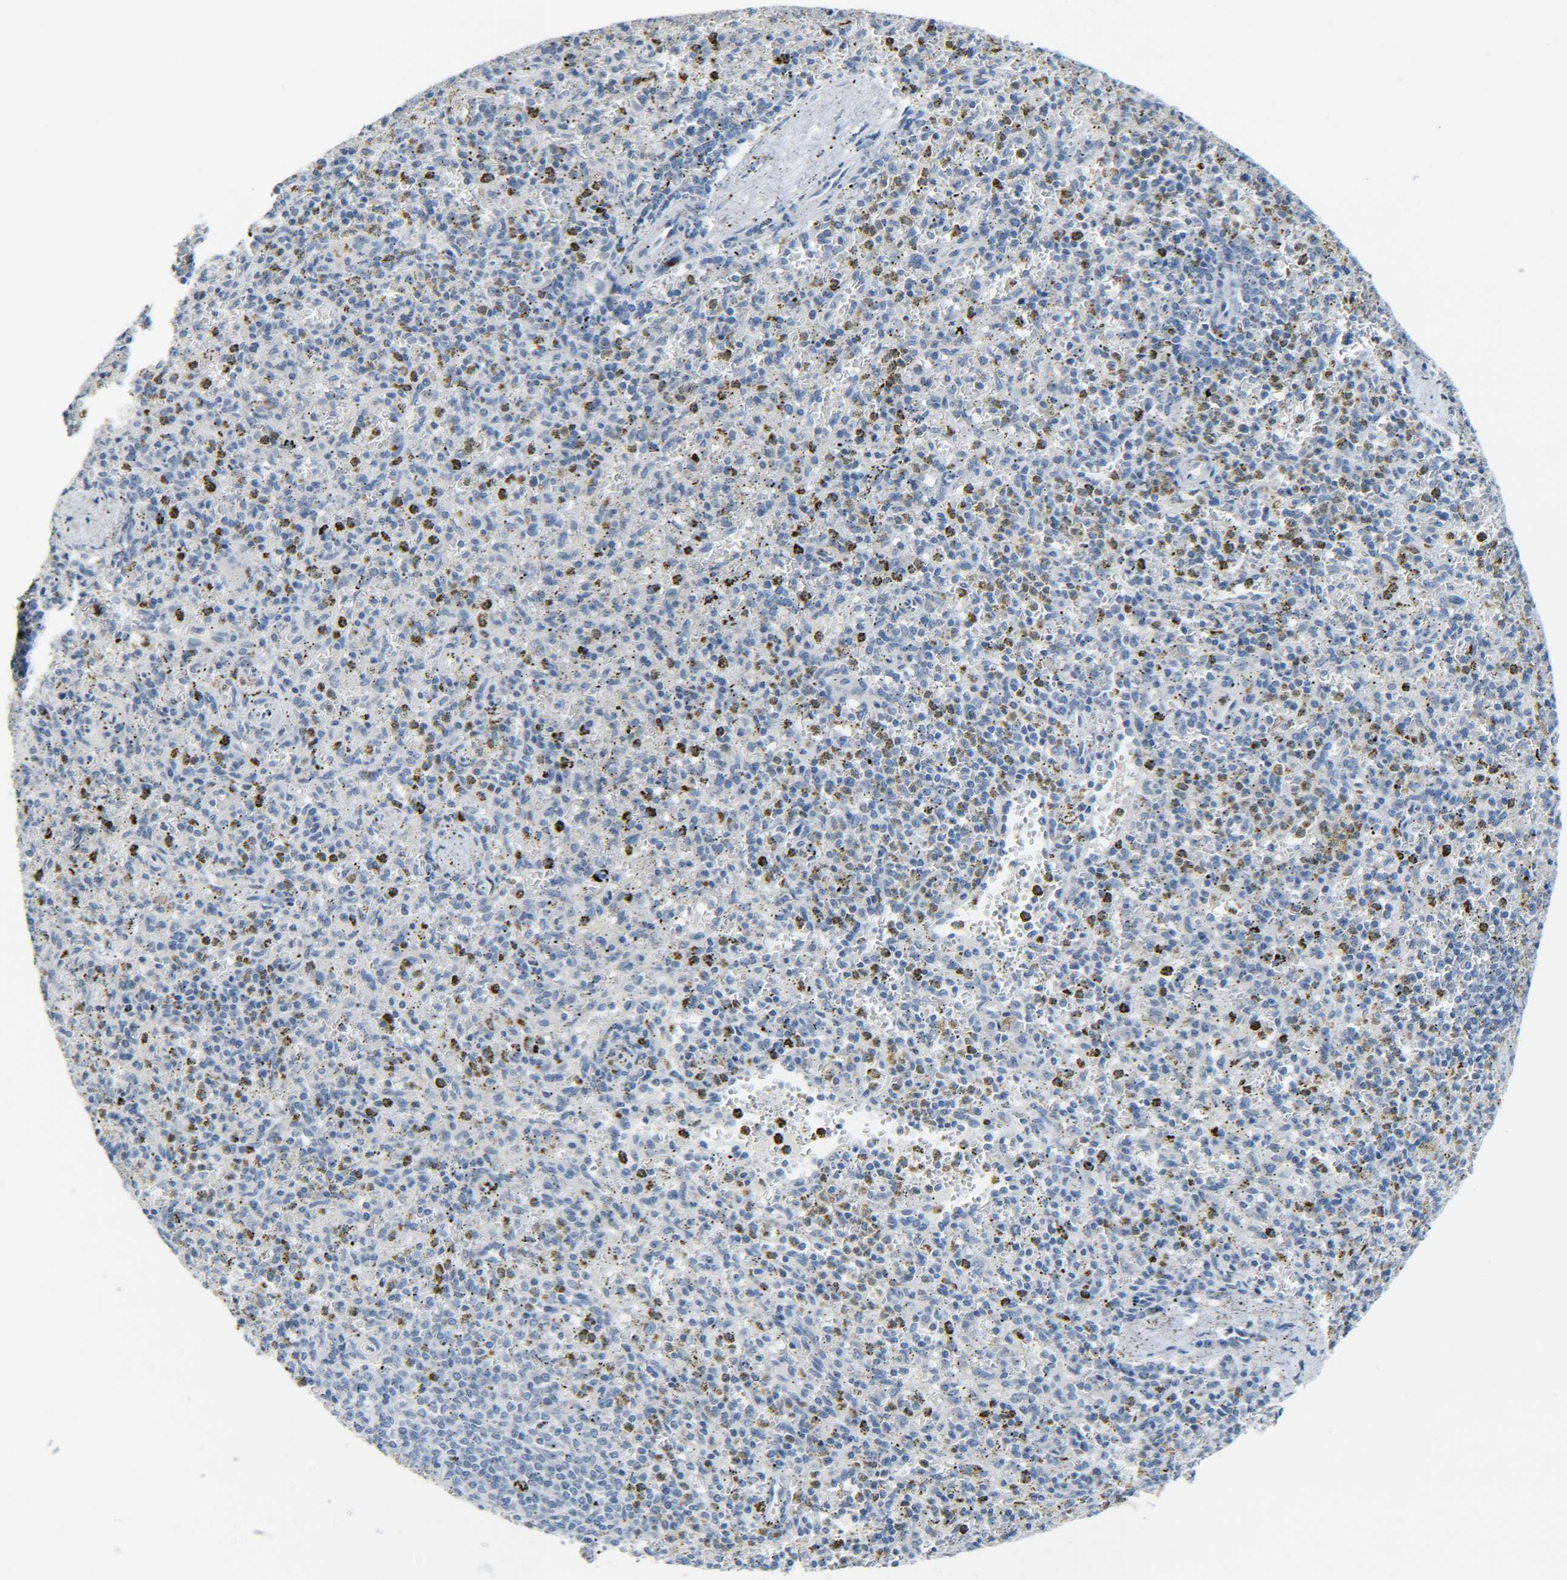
{"staining": {"intensity": "negative", "quantity": "none", "location": "none"}, "tissue": "spleen", "cell_type": "Cells in red pulp", "image_type": "normal", "snomed": [{"axis": "morphology", "description": "Normal tissue, NOS"}, {"axis": "topography", "description": "Spleen"}], "caption": "The immunohistochemistry (IHC) micrograph has no significant staining in cells in red pulp of spleen.", "gene": "C15orf48", "patient": {"sex": "male", "age": 72}}